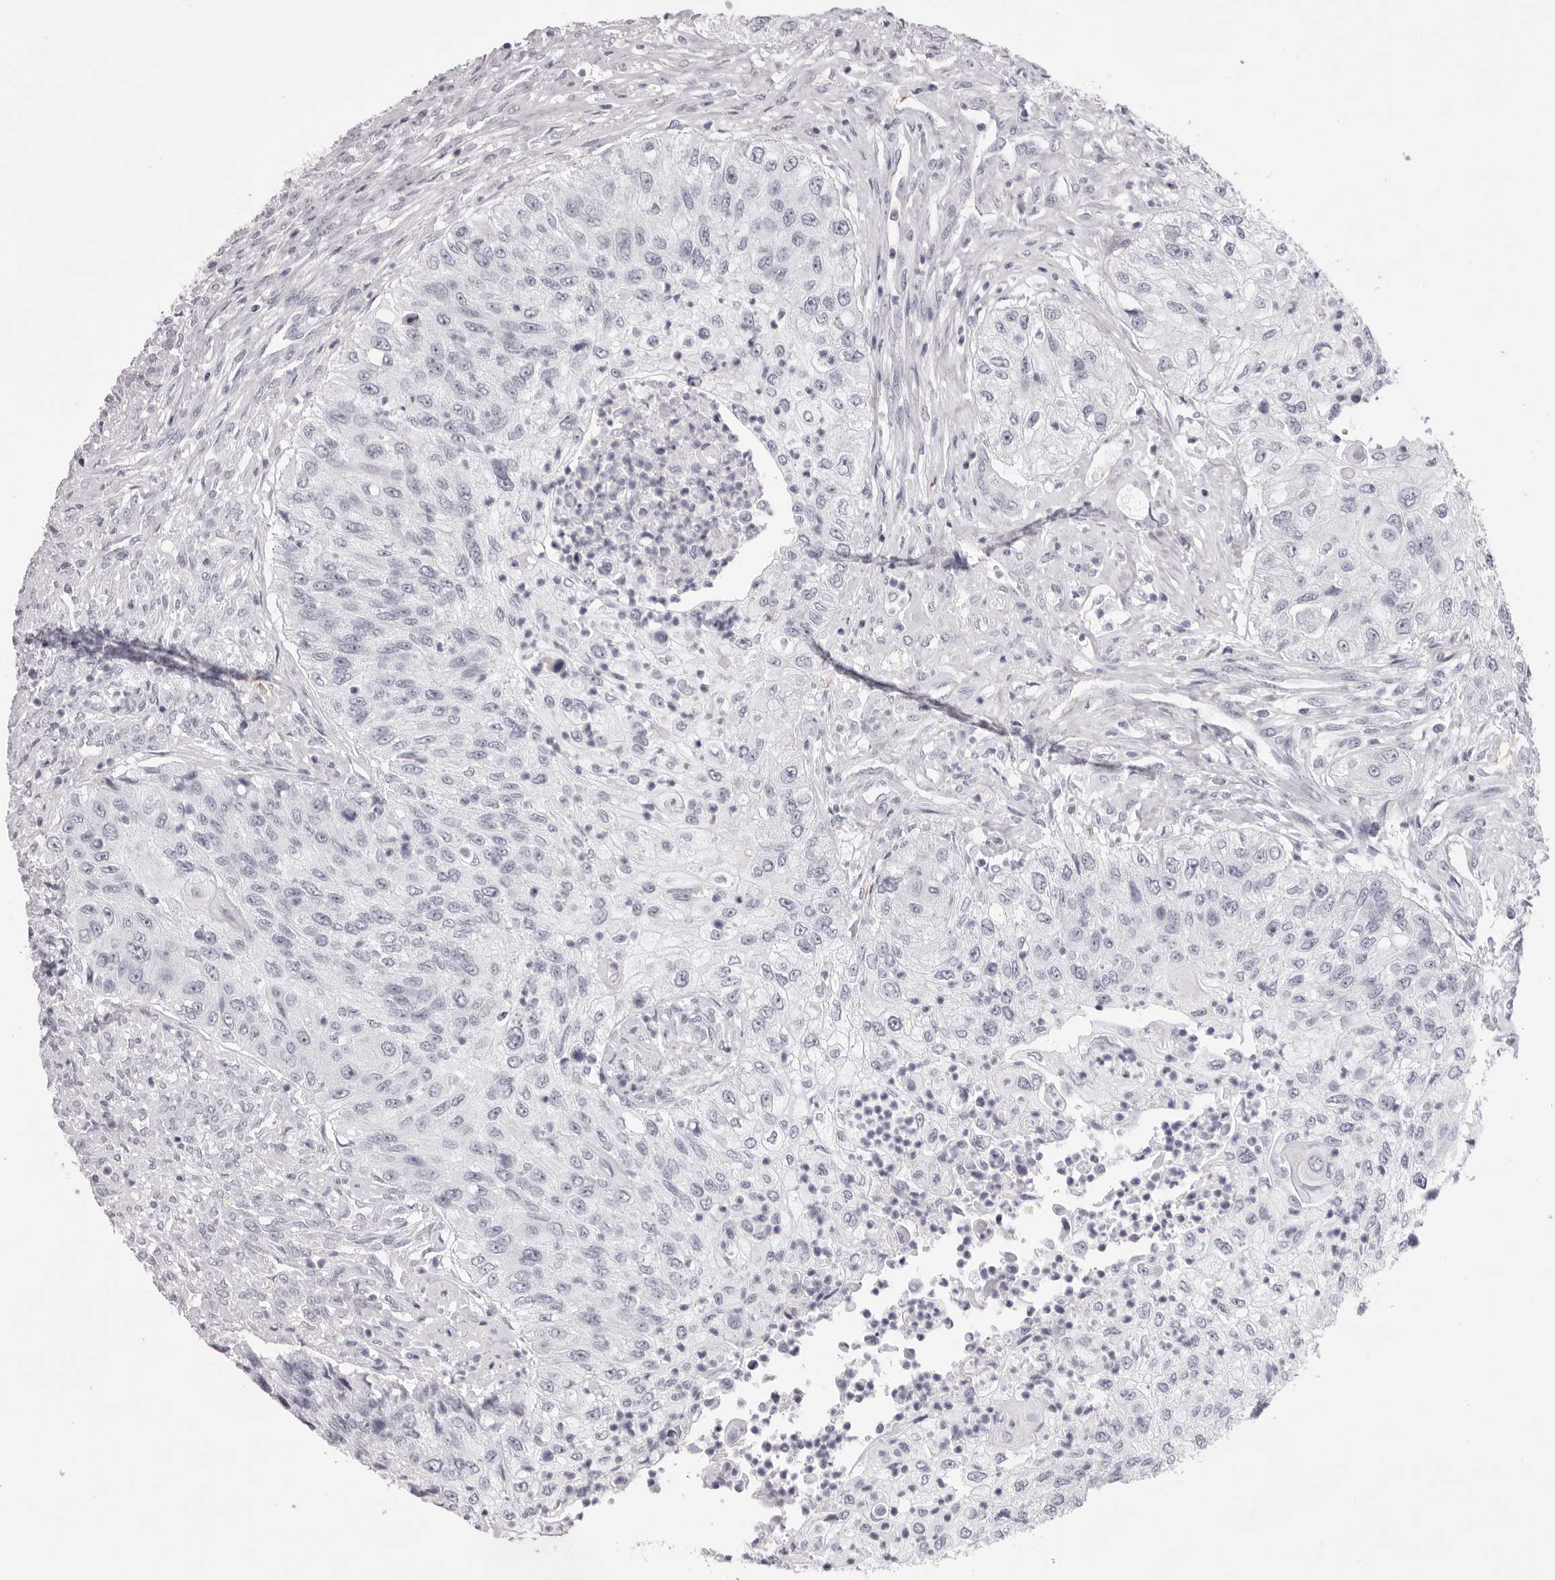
{"staining": {"intensity": "negative", "quantity": "none", "location": "none"}, "tissue": "urothelial cancer", "cell_type": "Tumor cells", "image_type": "cancer", "snomed": [{"axis": "morphology", "description": "Urothelial carcinoma, High grade"}, {"axis": "topography", "description": "Urinary bladder"}], "caption": "There is no significant staining in tumor cells of high-grade urothelial carcinoma.", "gene": "SPTA1", "patient": {"sex": "female", "age": 60}}